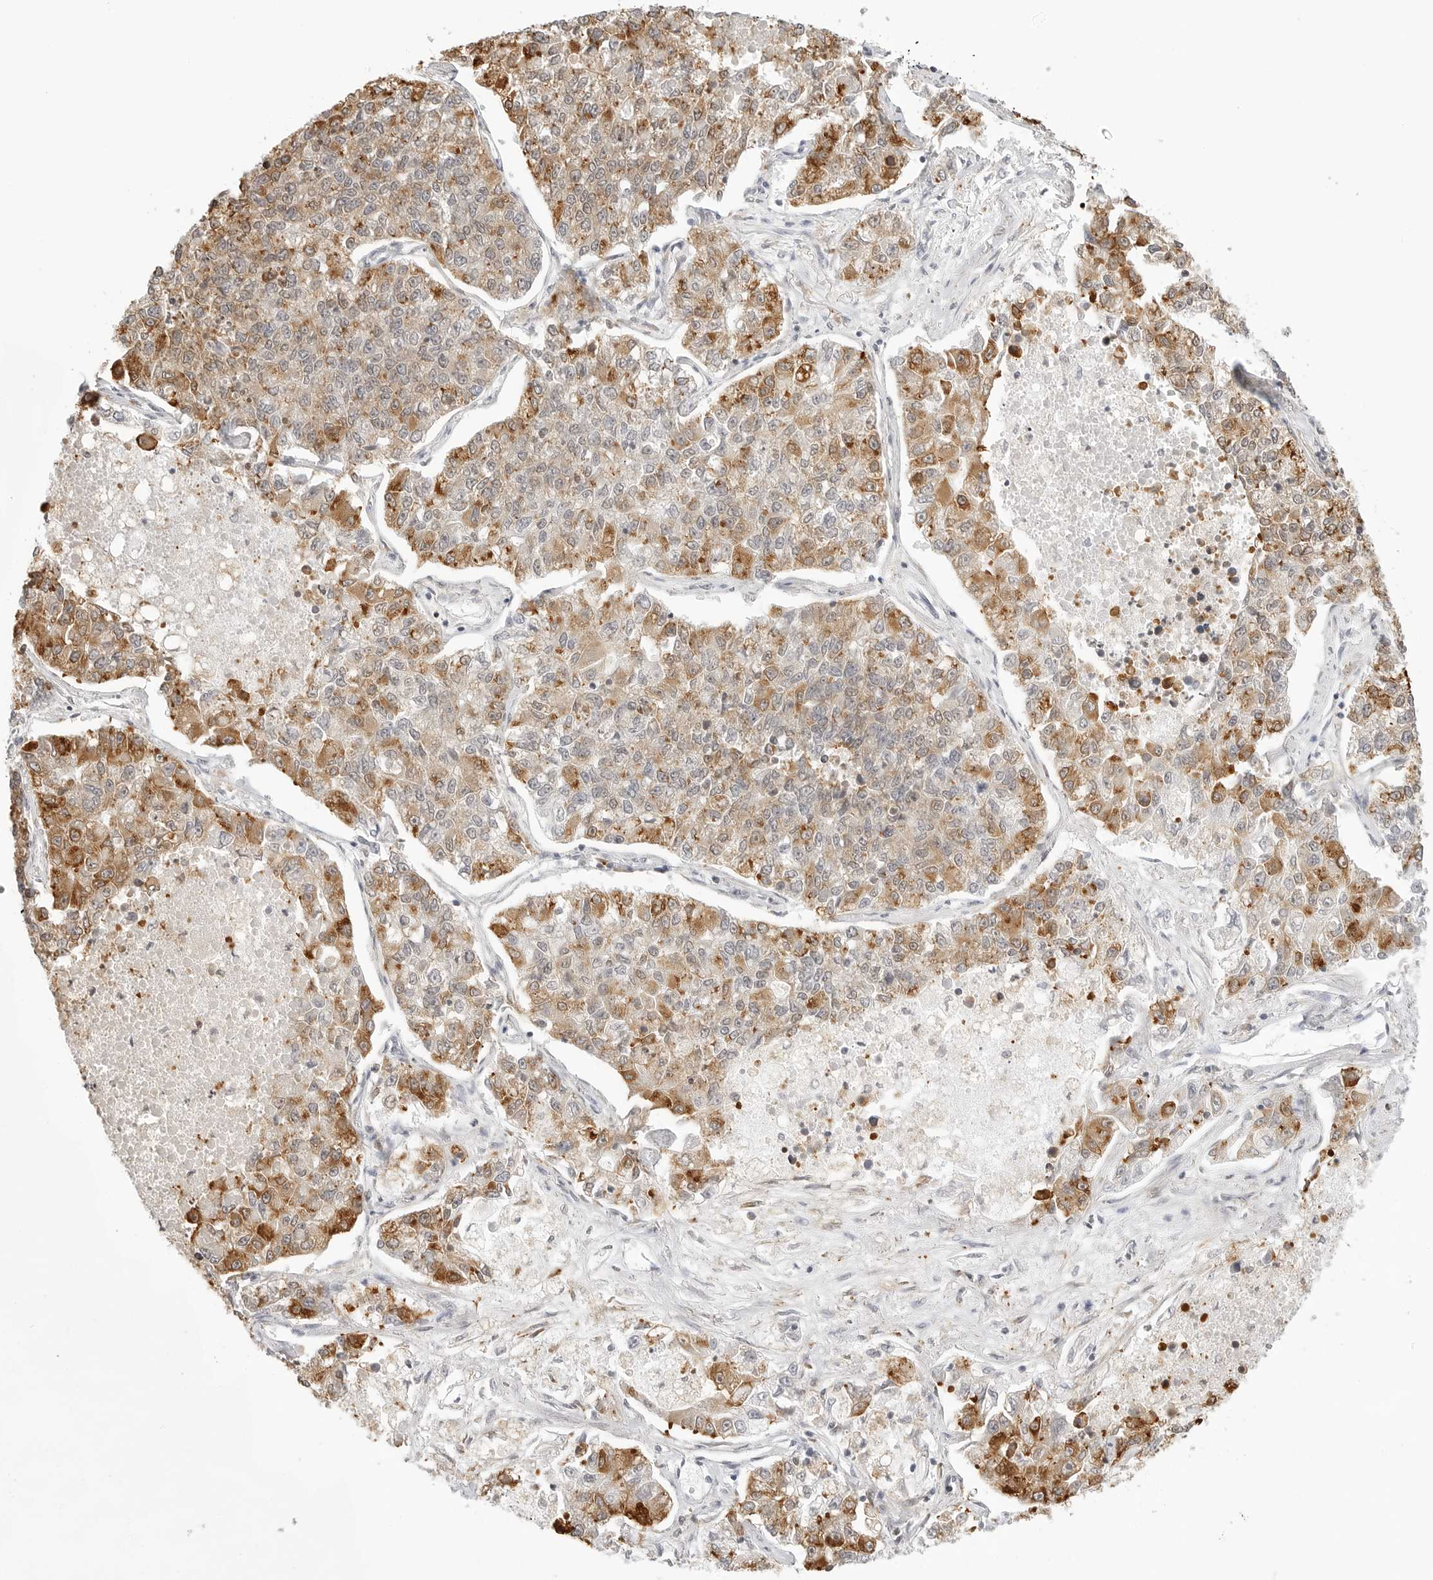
{"staining": {"intensity": "moderate", "quantity": "25%-75%", "location": "cytoplasmic/membranous"}, "tissue": "lung cancer", "cell_type": "Tumor cells", "image_type": "cancer", "snomed": [{"axis": "morphology", "description": "Adenocarcinoma, NOS"}, {"axis": "topography", "description": "Lung"}], "caption": "Lung cancer stained with a brown dye reveals moderate cytoplasmic/membranous positive staining in about 25%-75% of tumor cells.", "gene": "THEM4", "patient": {"sex": "male", "age": 49}}